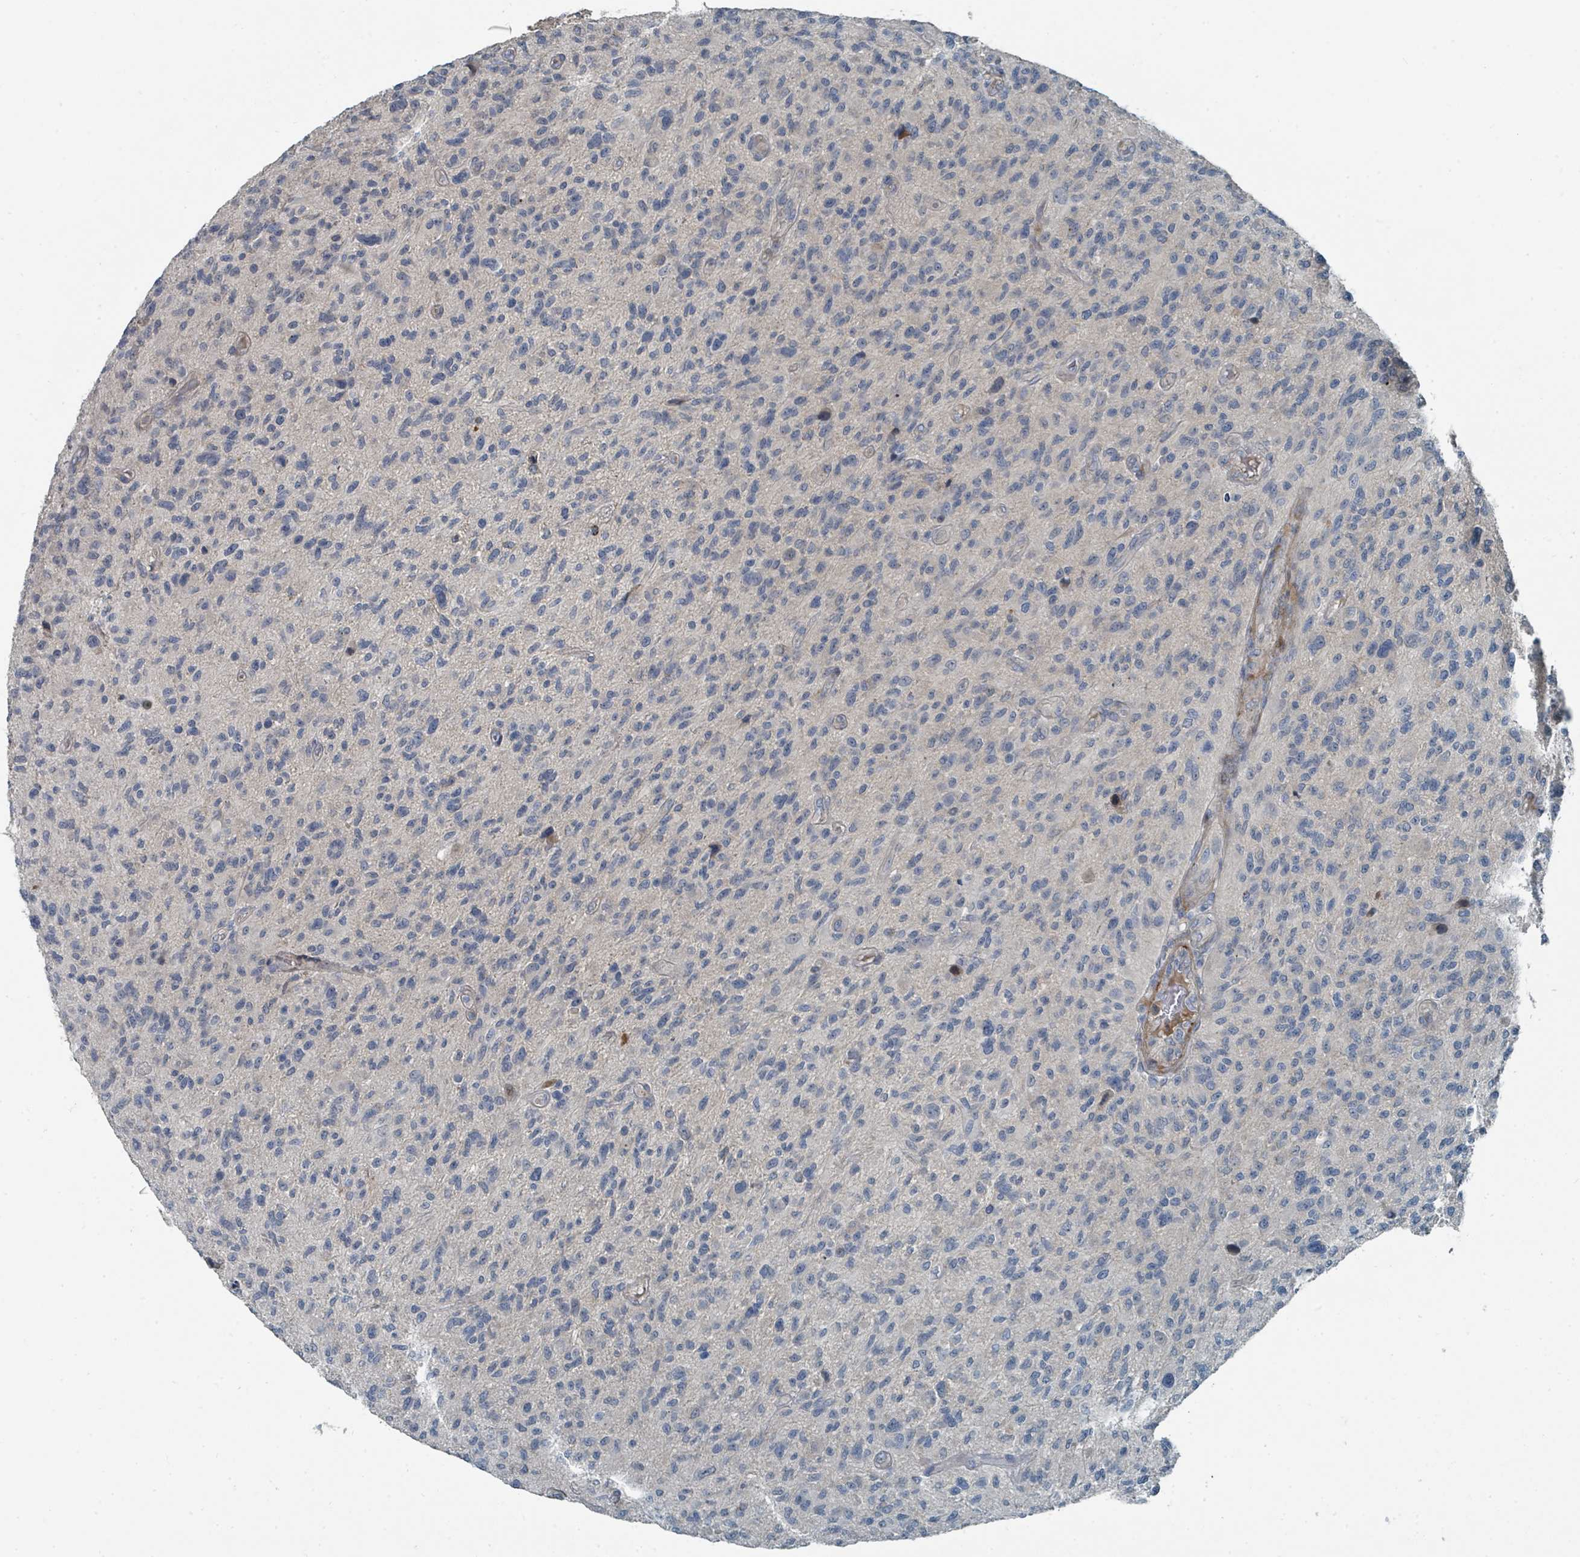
{"staining": {"intensity": "negative", "quantity": "none", "location": "none"}, "tissue": "glioma", "cell_type": "Tumor cells", "image_type": "cancer", "snomed": [{"axis": "morphology", "description": "Glioma, malignant, High grade"}, {"axis": "topography", "description": "Brain"}], "caption": "High power microscopy histopathology image of an immunohistochemistry (IHC) histopathology image of glioma, revealing no significant staining in tumor cells.", "gene": "SLC44A5", "patient": {"sex": "male", "age": 47}}